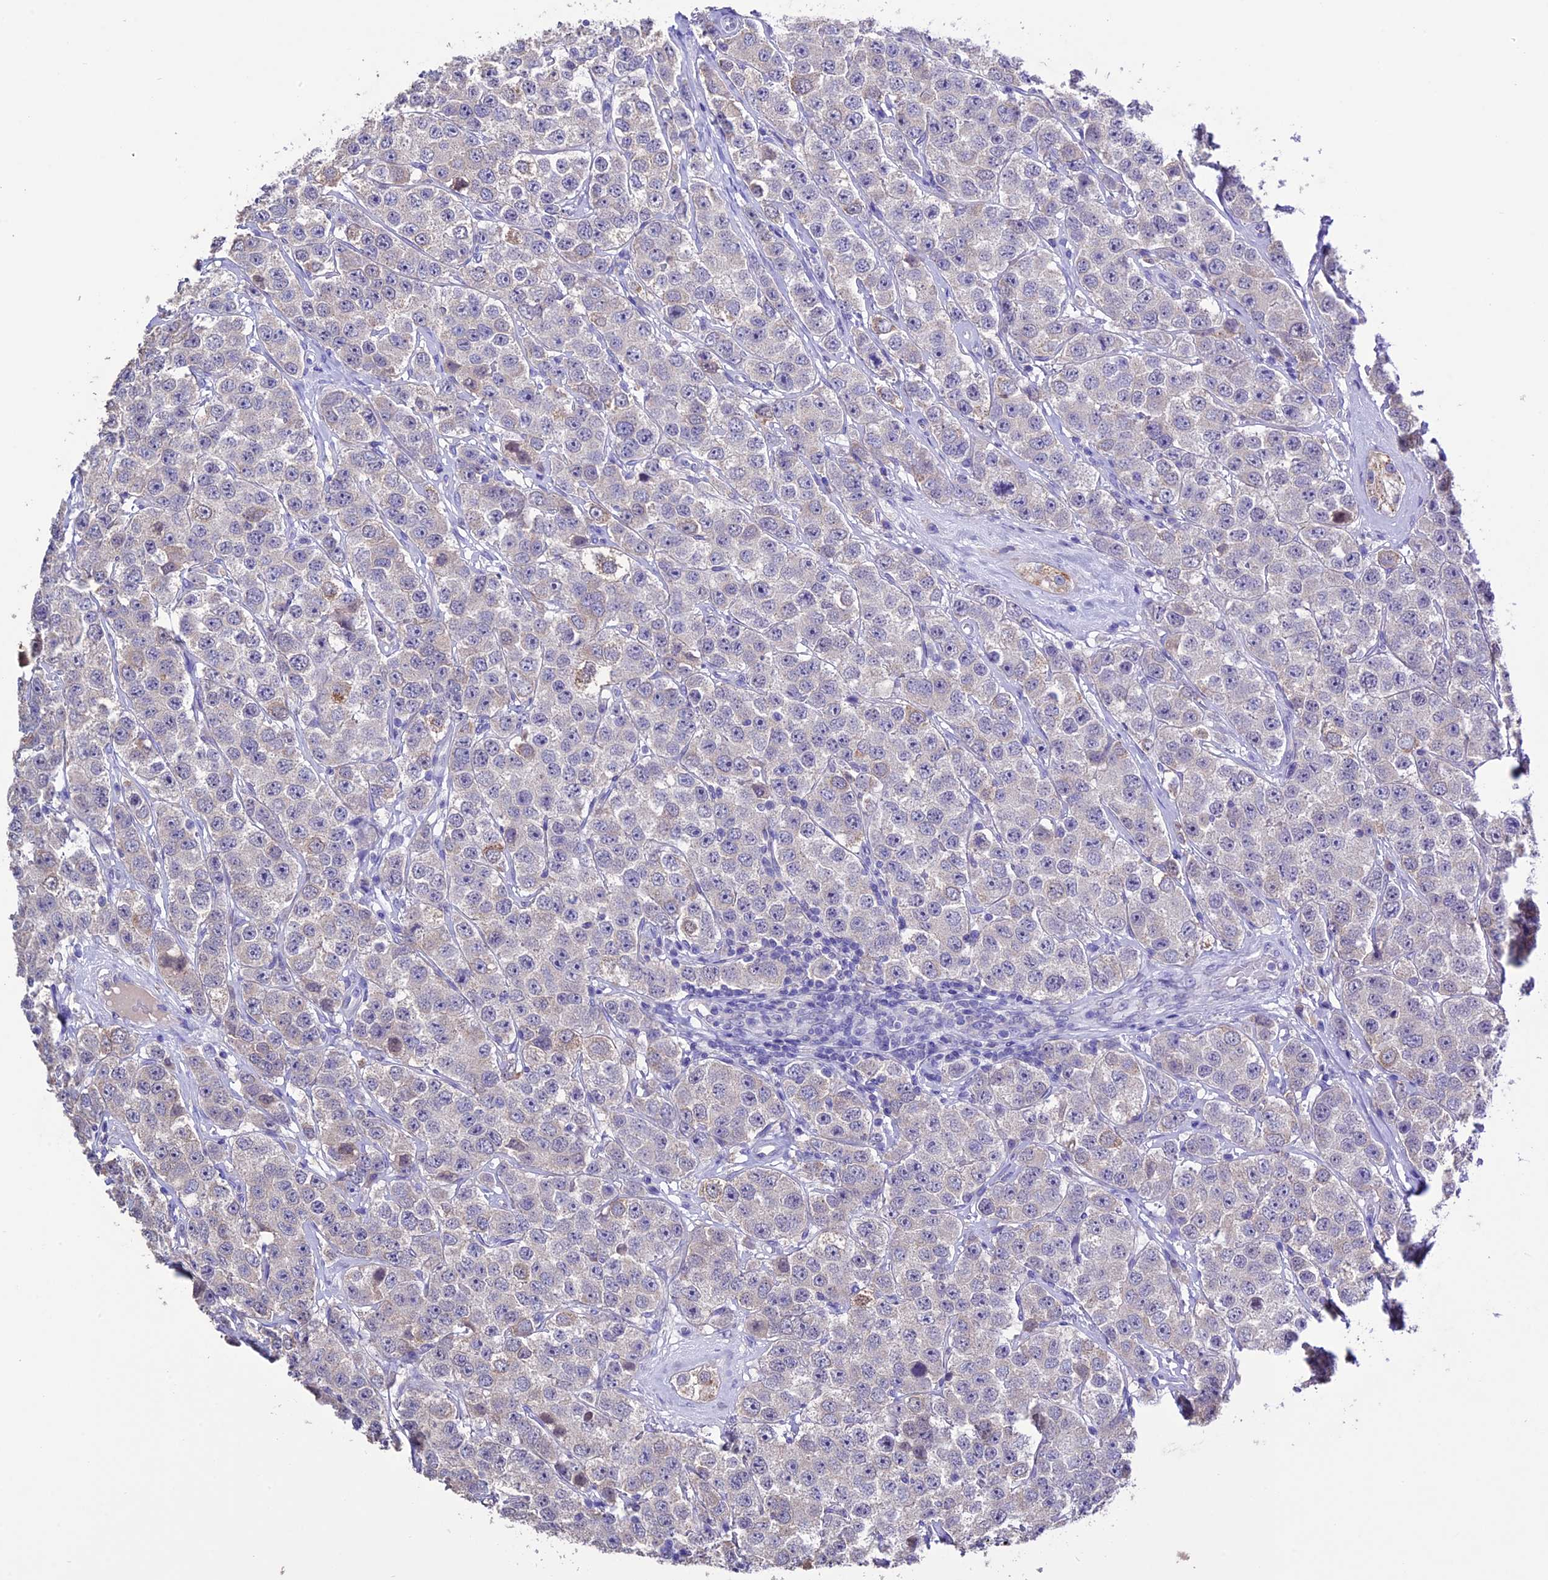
{"staining": {"intensity": "negative", "quantity": "none", "location": "none"}, "tissue": "testis cancer", "cell_type": "Tumor cells", "image_type": "cancer", "snomed": [{"axis": "morphology", "description": "Seminoma, NOS"}, {"axis": "topography", "description": "Testis"}], "caption": "This is an immunohistochemistry image of human testis cancer (seminoma). There is no expression in tumor cells.", "gene": "DIS3L", "patient": {"sex": "male", "age": 28}}